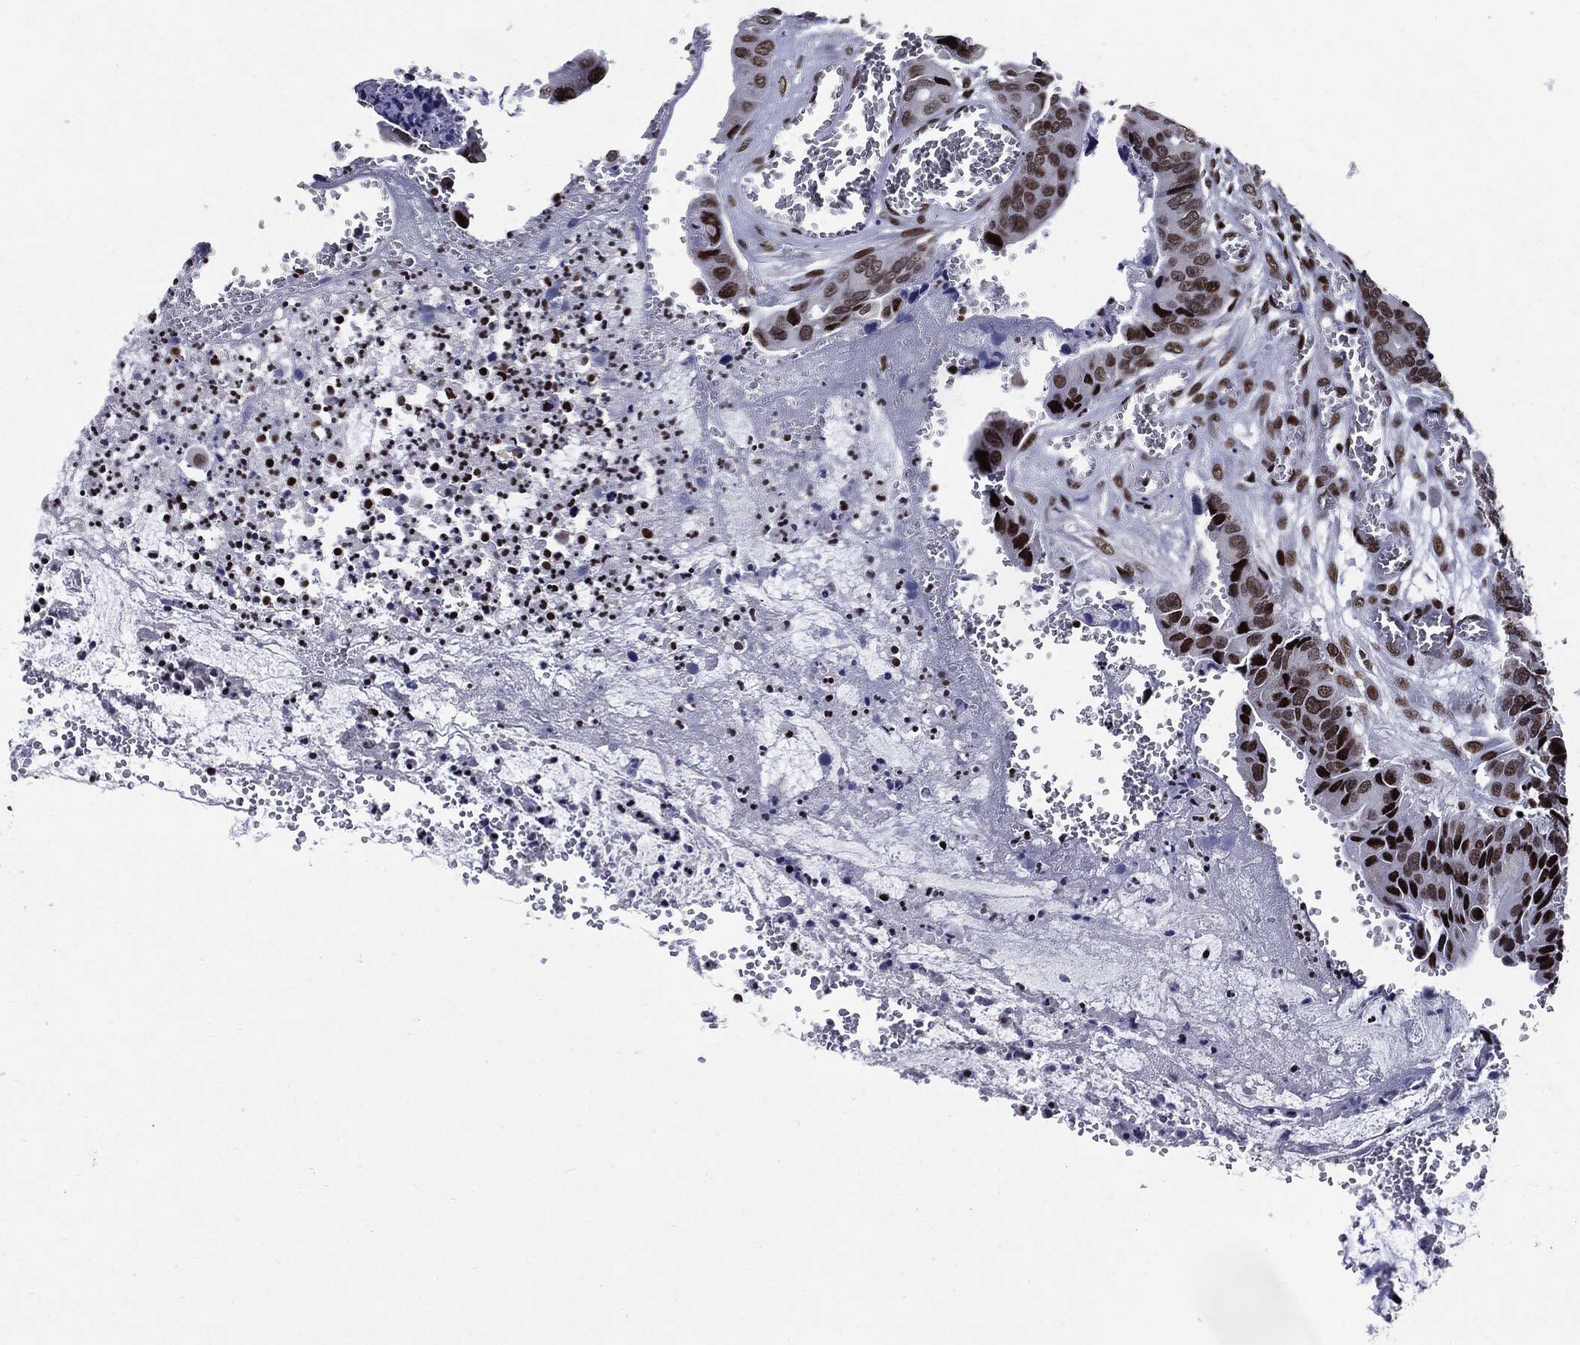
{"staining": {"intensity": "moderate", "quantity": ">75%", "location": "nuclear"}, "tissue": "colorectal cancer", "cell_type": "Tumor cells", "image_type": "cancer", "snomed": [{"axis": "morphology", "description": "Adenocarcinoma, NOS"}, {"axis": "topography", "description": "Colon"}], "caption": "A micrograph of human adenocarcinoma (colorectal) stained for a protein displays moderate nuclear brown staining in tumor cells.", "gene": "ZFP91", "patient": {"sex": "female", "age": 78}}